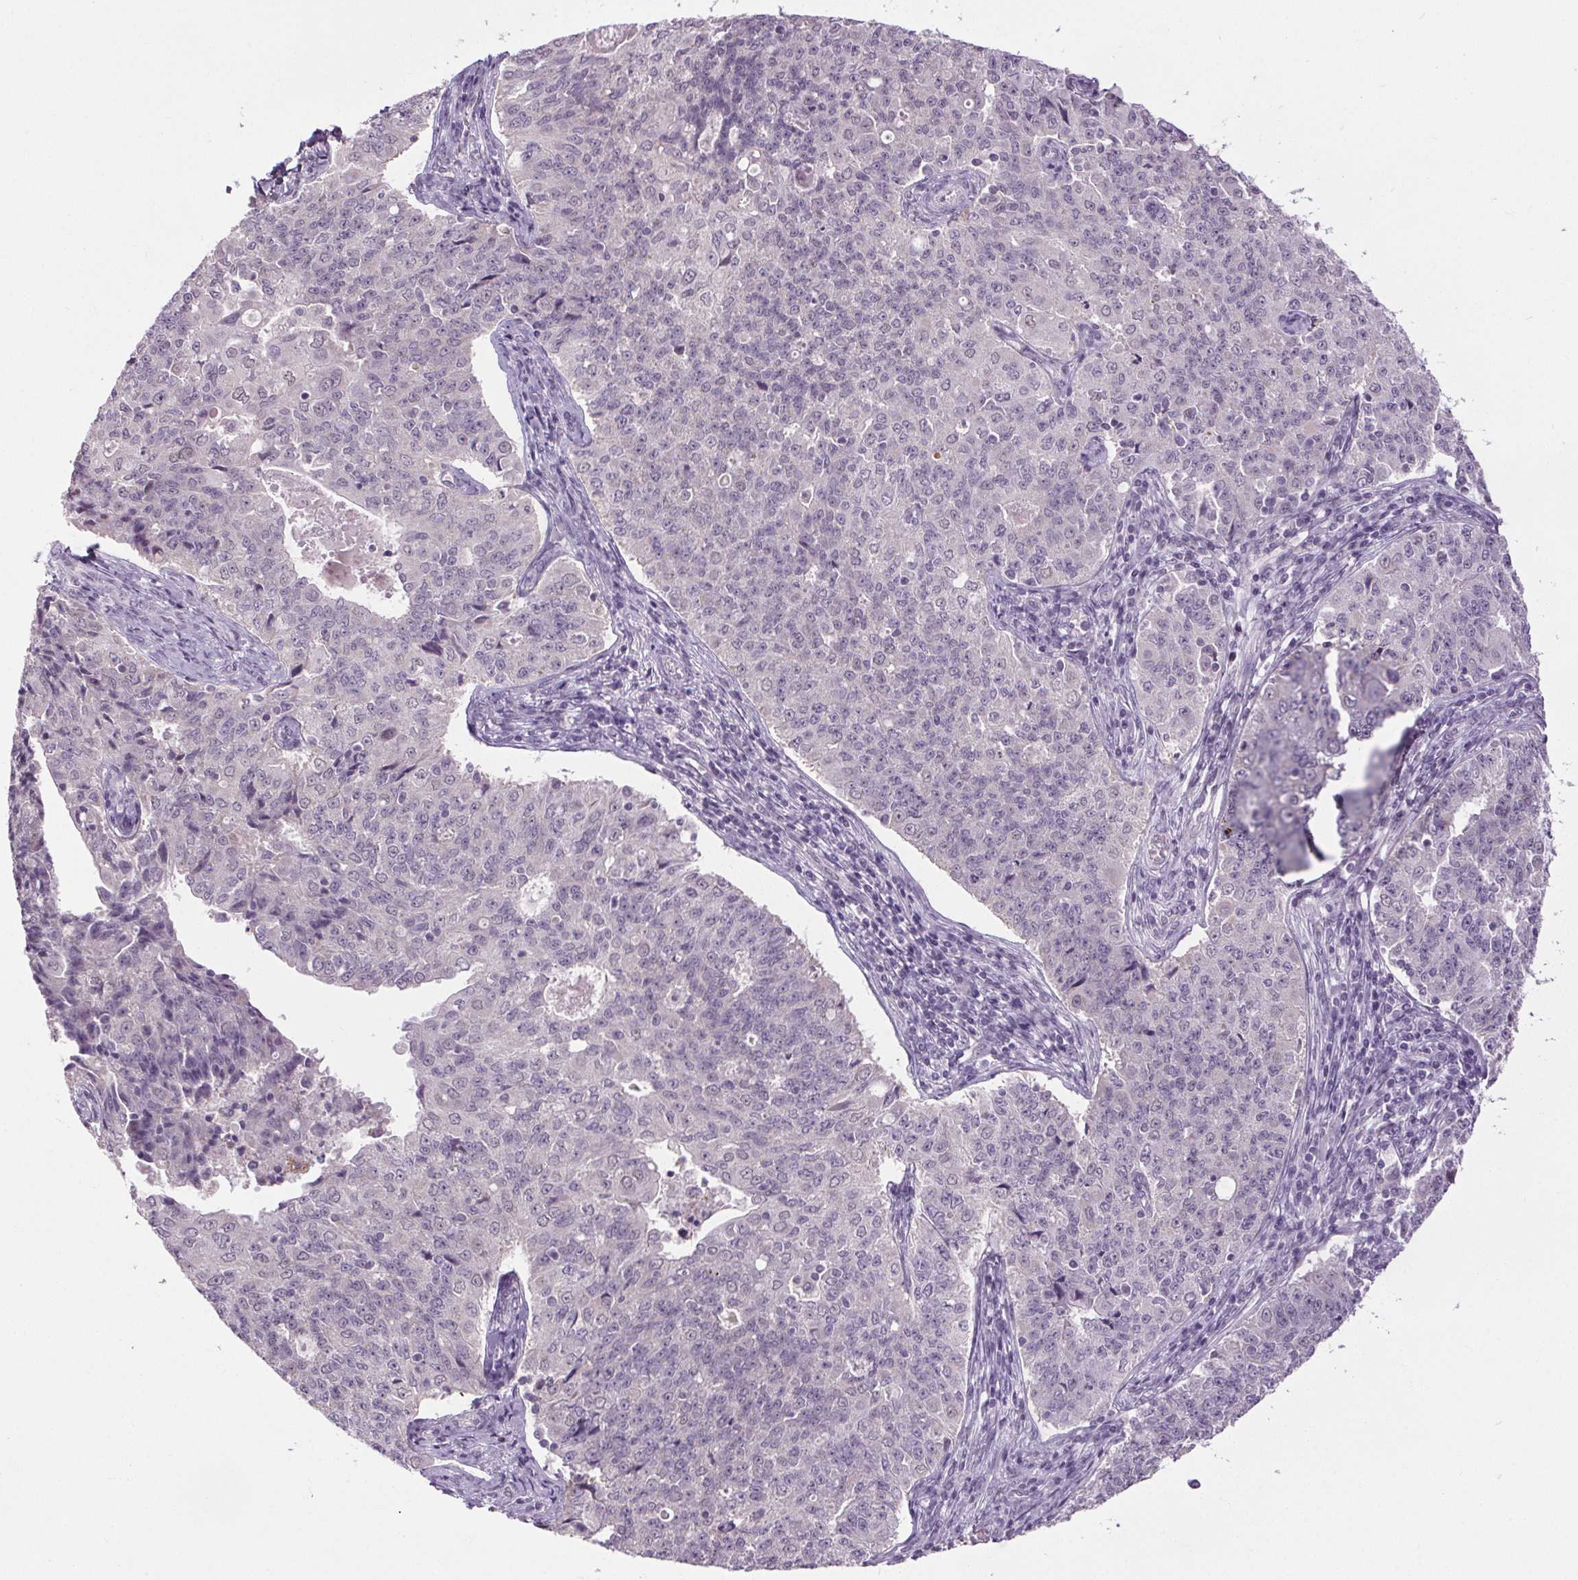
{"staining": {"intensity": "negative", "quantity": "none", "location": "none"}, "tissue": "endometrial cancer", "cell_type": "Tumor cells", "image_type": "cancer", "snomed": [{"axis": "morphology", "description": "Adenocarcinoma, NOS"}, {"axis": "topography", "description": "Endometrium"}], "caption": "The micrograph reveals no significant staining in tumor cells of adenocarcinoma (endometrial).", "gene": "SLC2A9", "patient": {"sex": "female", "age": 43}}